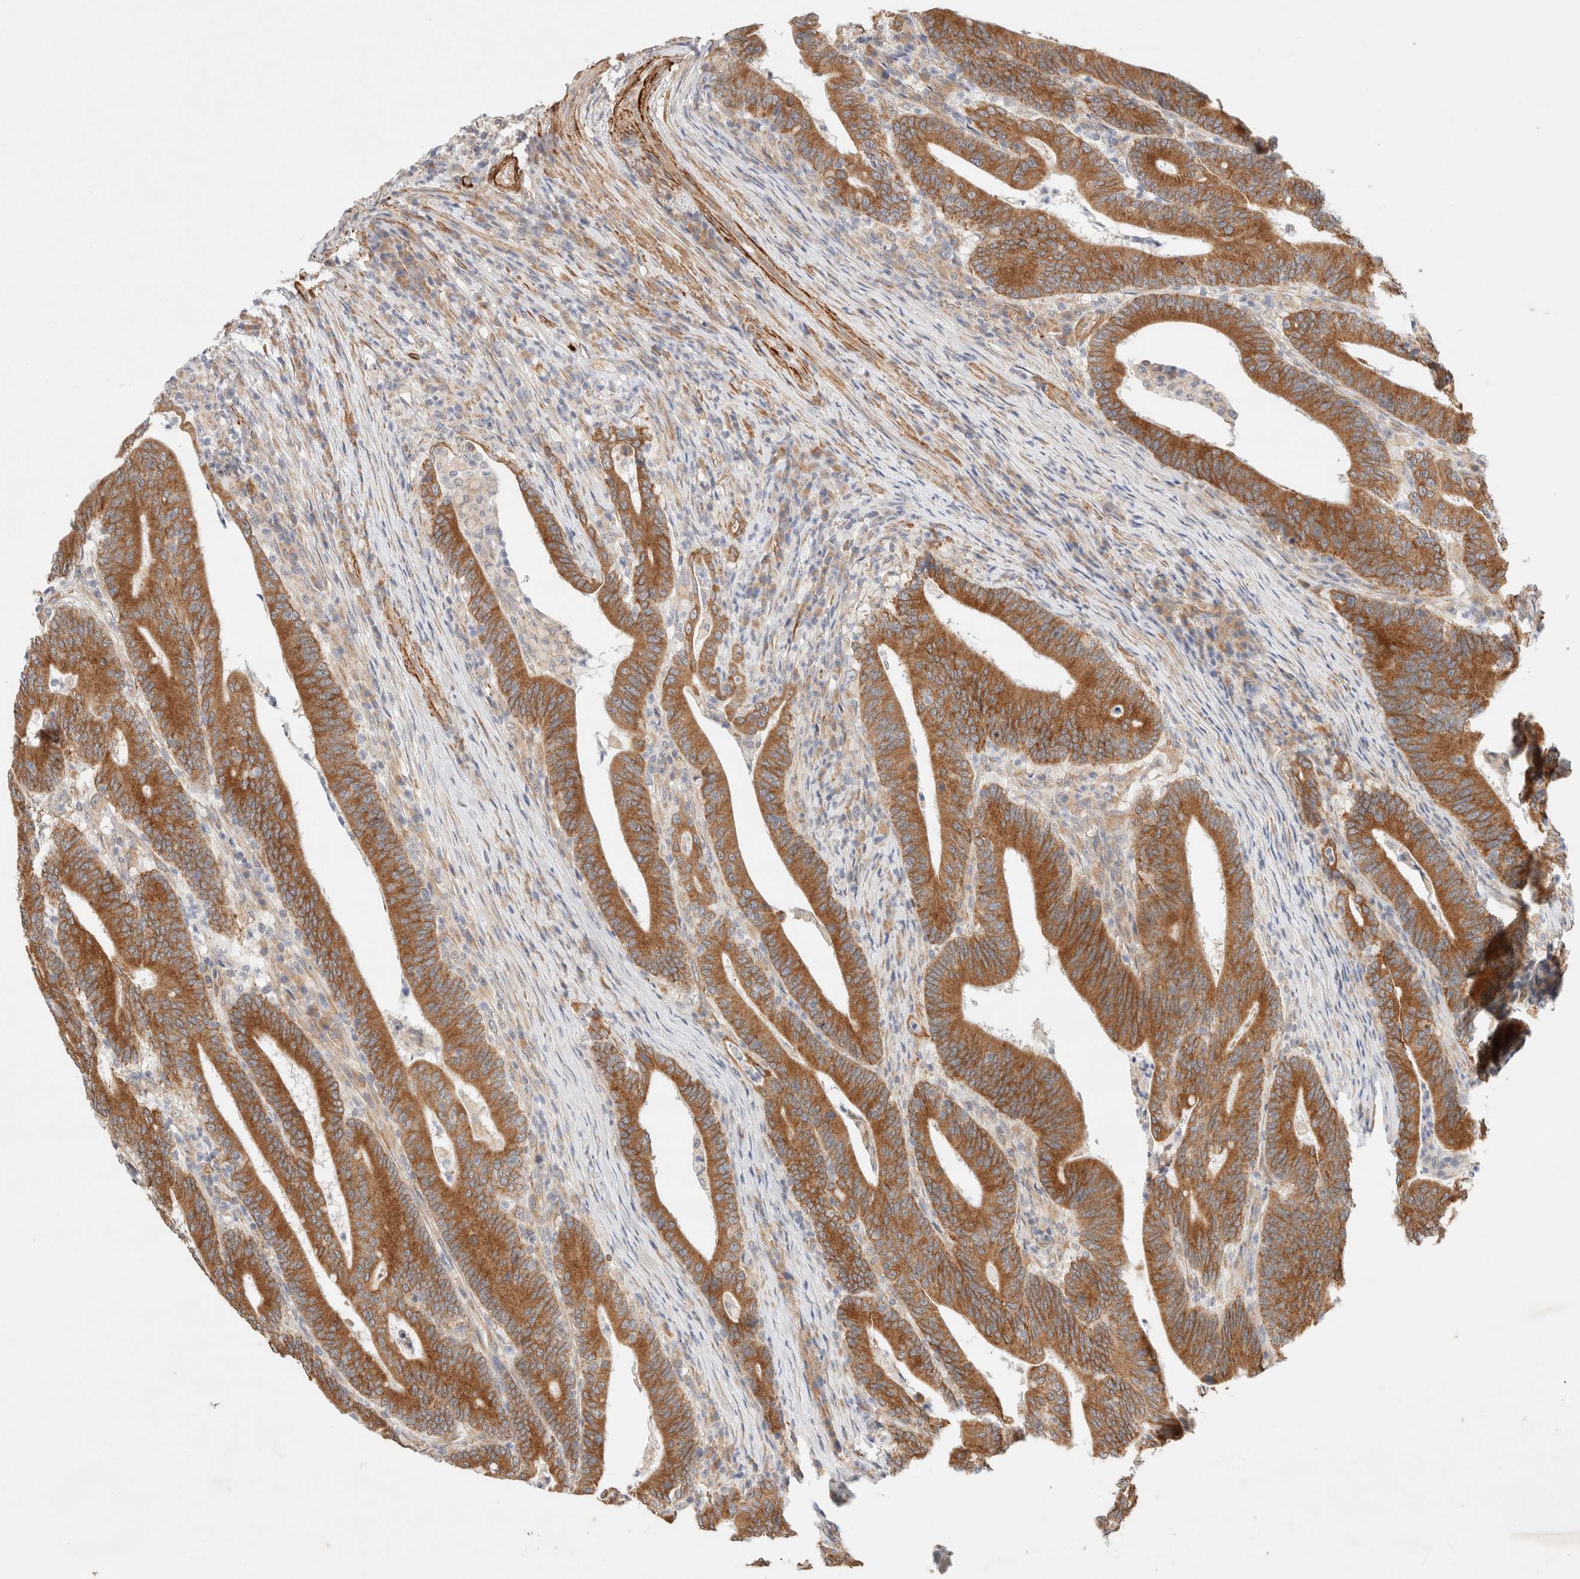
{"staining": {"intensity": "strong", "quantity": ">75%", "location": "cytoplasmic/membranous"}, "tissue": "colorectal cancer", "cell_type": "Tumor cells", "image_type": "cancer", "snomed": [{"axis": "morphology", "description": "Adenocarcinoma, NOS"}, {"axis": "topography", "description": "Colon"}], "caption": "Strong cytoplasmic/membranous protein expression is appreciated in about >75% of tumor cells in adenocarcinoma (colorectal).", "gene": "RRP15", "patient": {"sex": "female", "age": 66}}